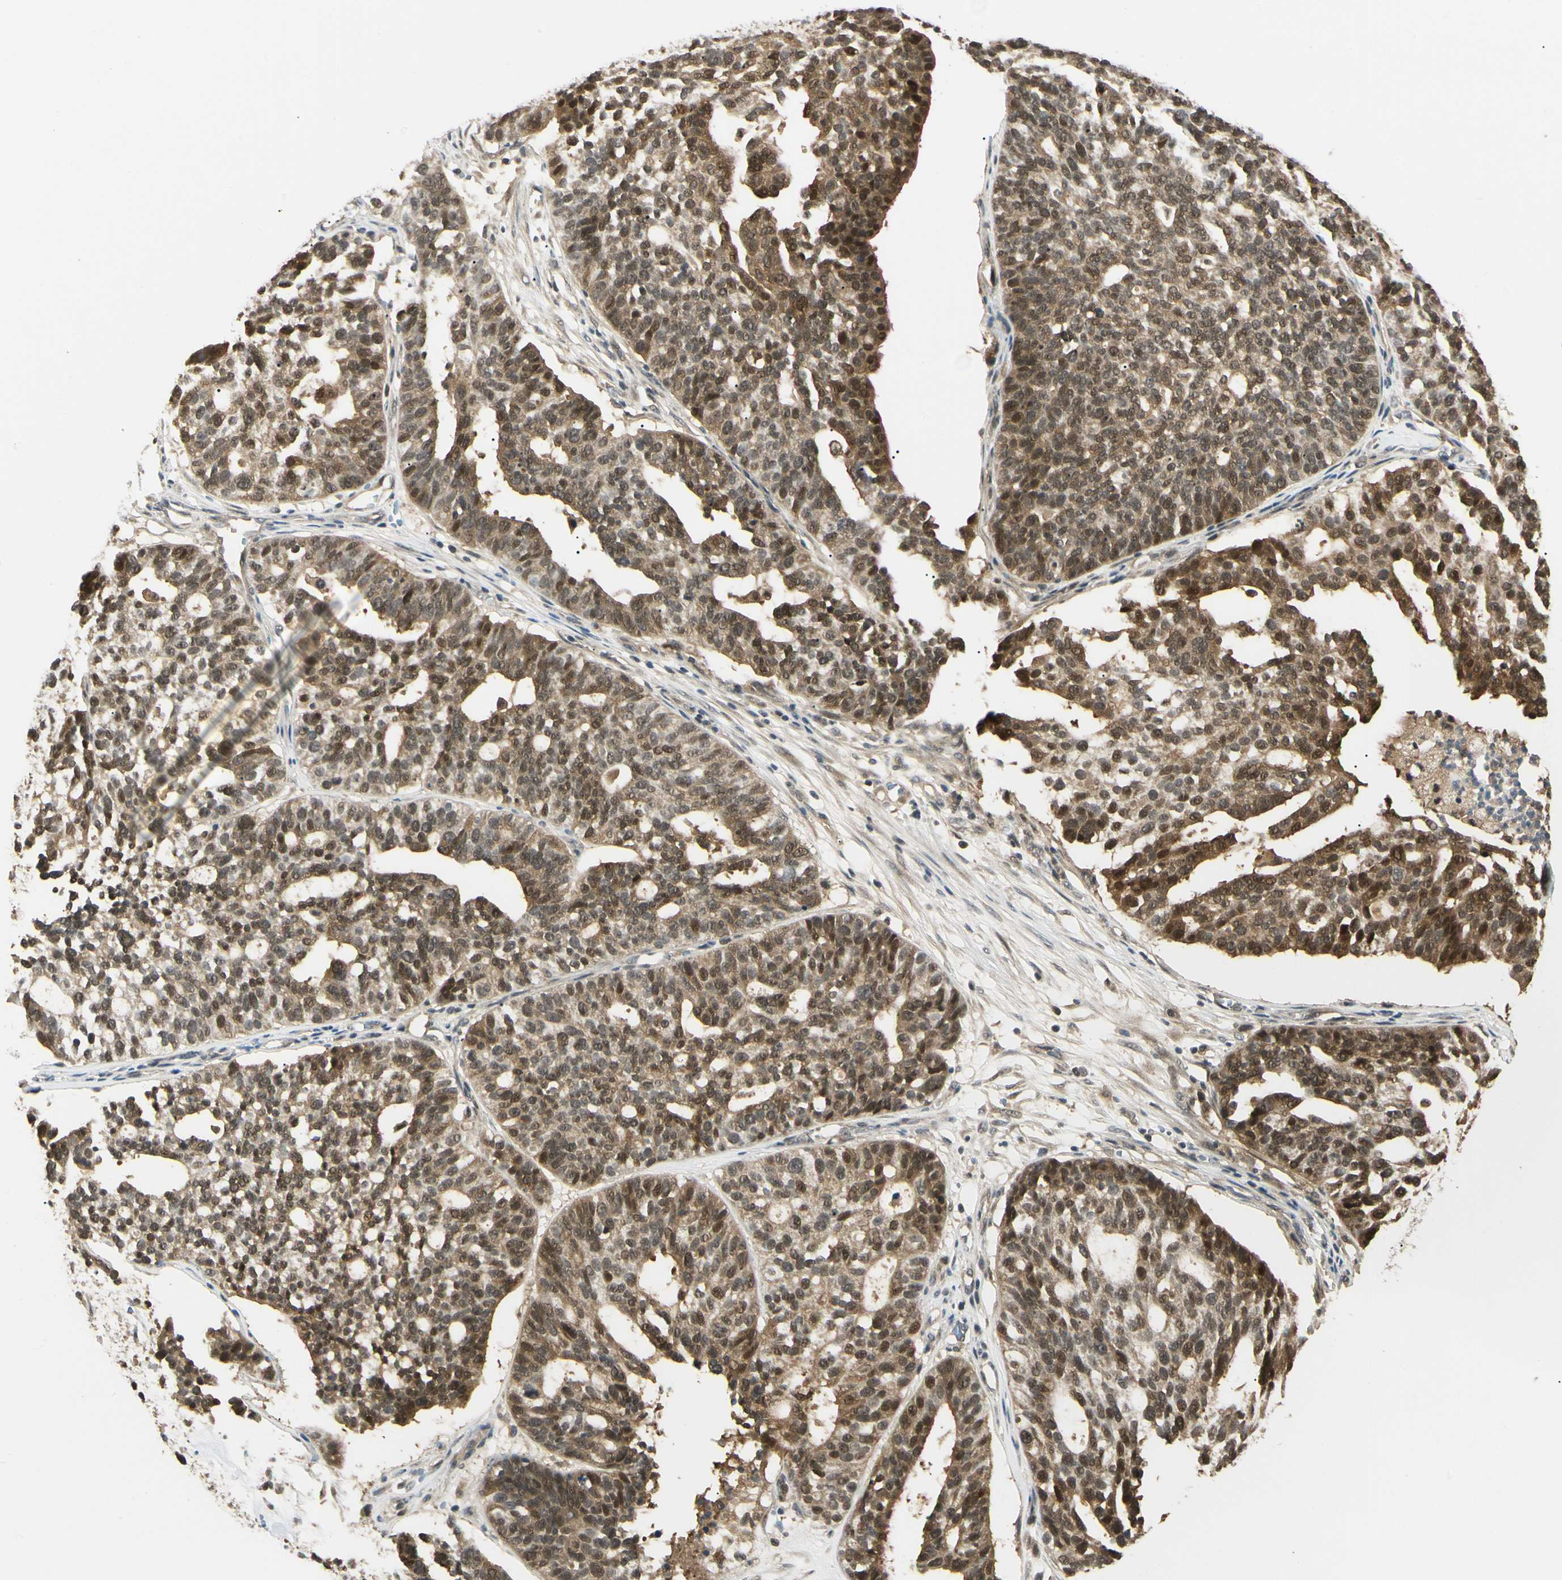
{"staining": {"intensity": "moderate", "quantity": ">75%", "location": "cytoplasmic/membranous,nuclear"}, "tissue": "ovarian cancer", "cell_type": "Tumor cells", "image_type": "cancer", "snomed": [{"axis": "morphology", "description": "Cystadenocarcinoma, serous, NOS"}, {"axis": "topography", "description": "Ovary"}], "caption": "High-magnification brightfield microscopy of serous cystadenocarcinoma (ovarian) stained with DAB (brown) and counterstained with hematoxylin (blue). tumor cells exhibit moderate cytoplasmic/membranous and nuclear positivity is present in approximately>75% of cells.", "gene": "UBE2Z", "patient": {"sex": "female", "age": 59}}